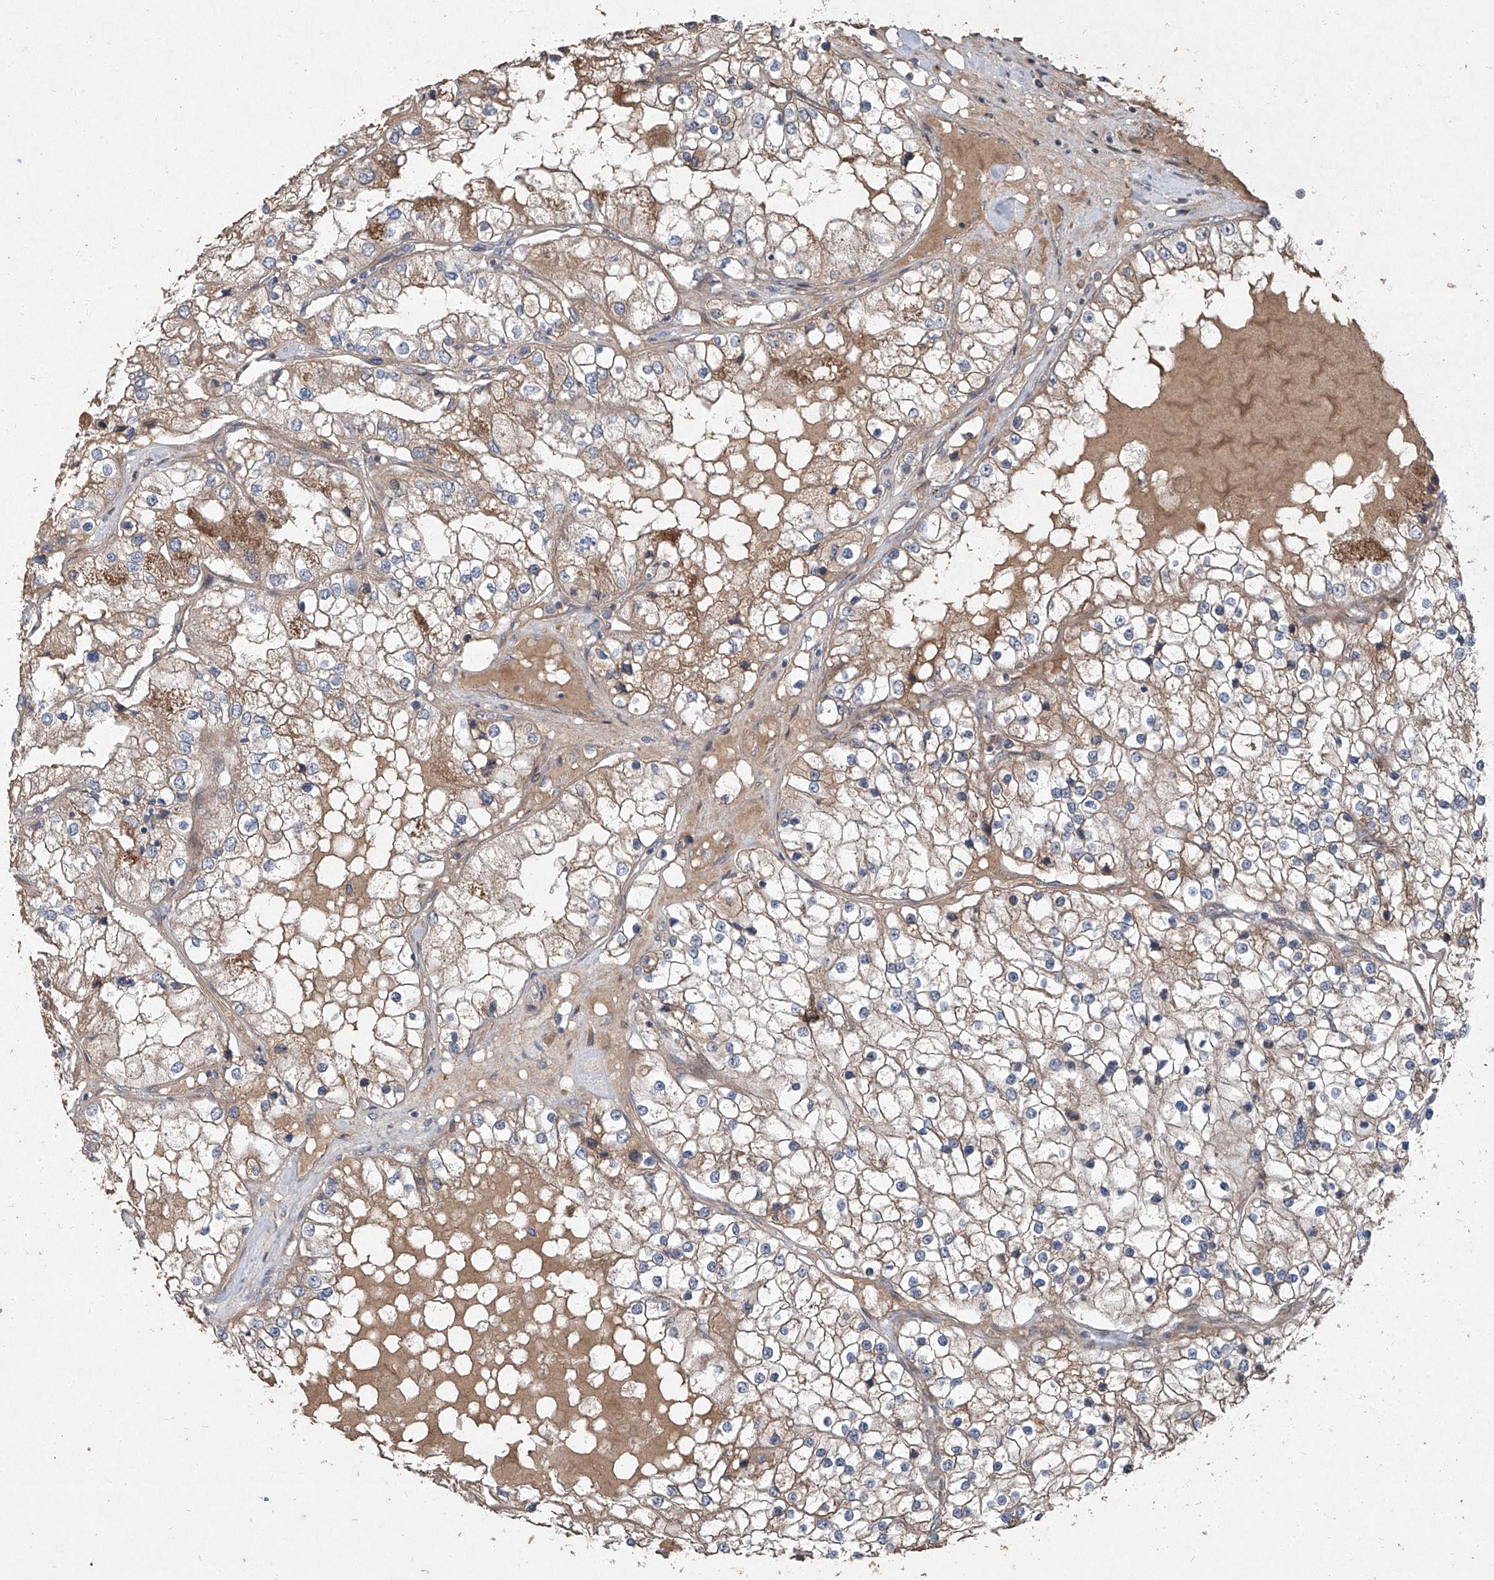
{"staining": {"intensity": "moderate", "quantity": "<25%", "location": "cytoplasmic/membranous"}, "tissue": "renal cancer", "cell_type": "Tumor cells", "image_type": "cancer", "snomed": [{"axis": "morphology", "description": "Adenocarcinoma, NOS"}, {"axis": "topography", "description": "Kidney"}], "caption": "Protein staining reveals moderate cytoplasmic/membranous expression in about <25% of tumor cells in adenocarcinoma (renal).", "gene": "CCN1", "patient": {"sex": "male", "age": 68}}